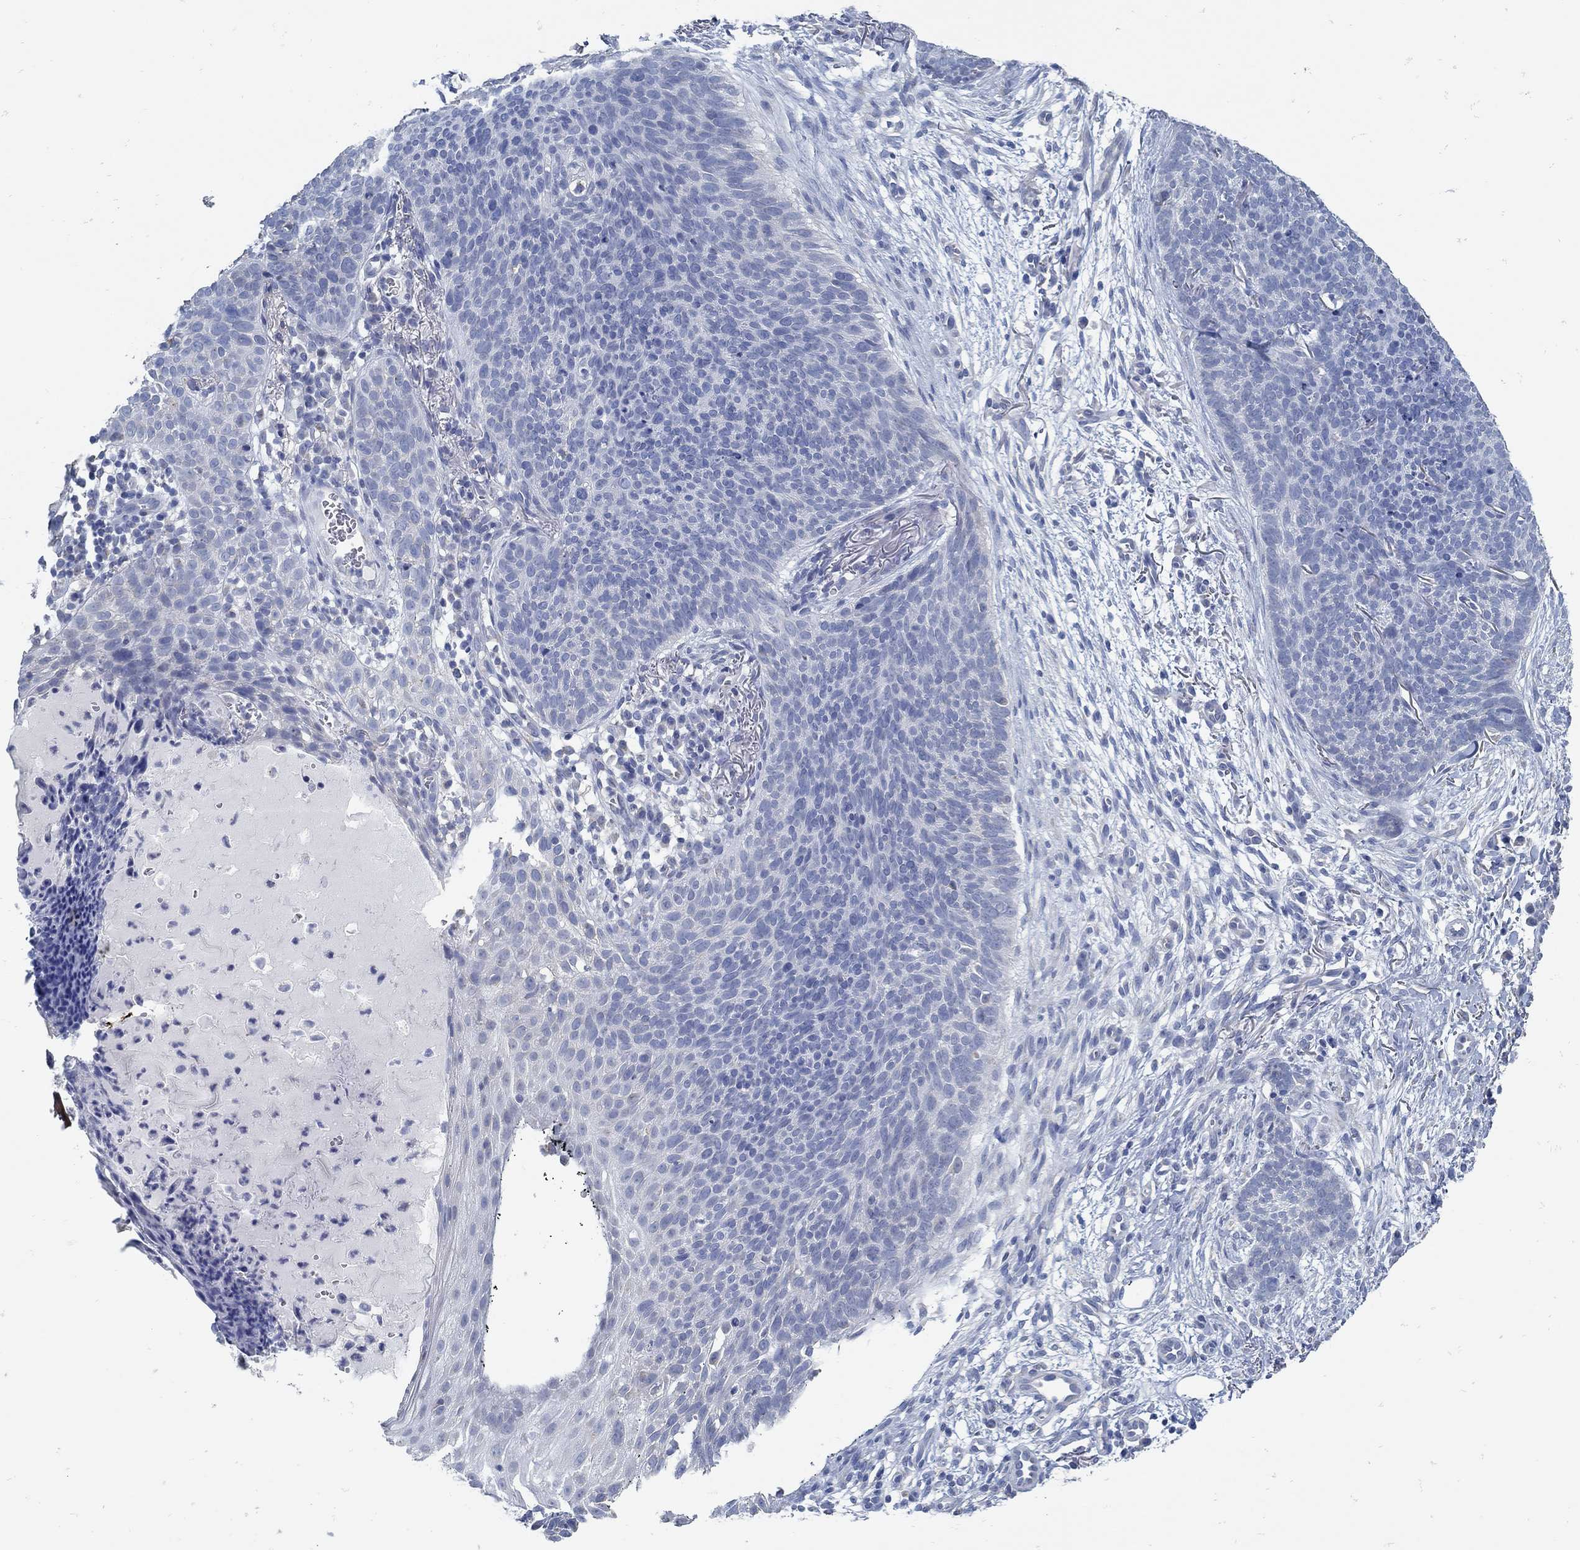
{"staining": {"intensity": "negative", "quantity": "none", "location": "none"}, "tissue": "skin cancer", "cell_type": "Tumor cells", "image_type": "cancer", "snomed": [{"axis": "morphology", "description": "Basal cell carcinoma"}, {"axis": "topography", "description": "Skin"}], "caption": "Immunohistochemical staining of basal cell carcinoma (skin) shows no significant positivity in tumor cells.", "gene": "ZFAND4", "patient": {"sex": "male", "age": 64}}